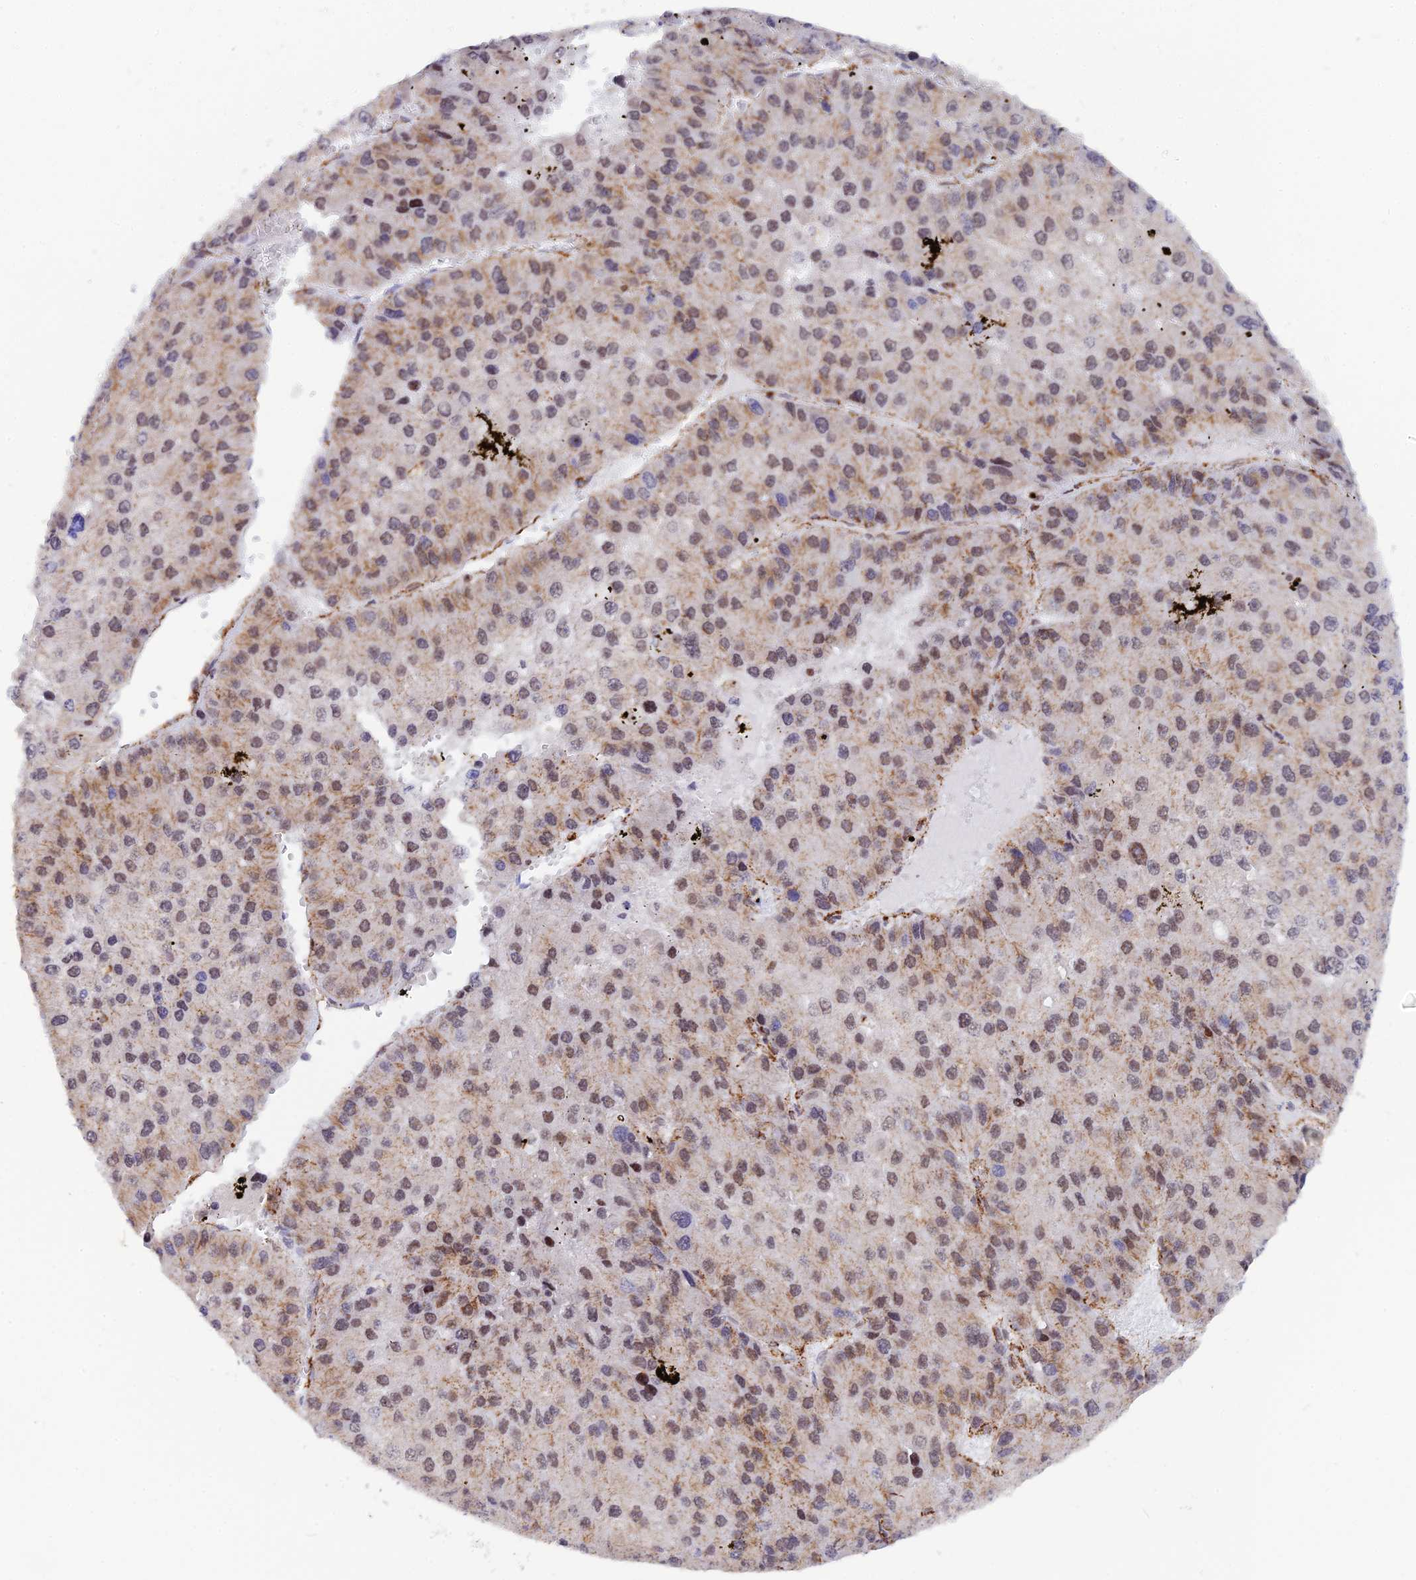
{"staining": {"intensity": "weak", "quantity": "25%-75%", "location": "nuclear"}, "tissue": "liver cancer", "cell_type": "Tumor cells", "image_type": "cancer", "snomed": [{"axis": "morphology", "description": "Carcinoma, Hepatocellular, NOS"}, {"axis": "topography", "description": "Liver"}], "caption": "Immunohistochemical staining of human liver hepatocellular carcinoma displays low levels of weak nuclear protein expression in about 25%-75% of tumor cells.", "gene": "VSTM2L", "patient": {"sex": "female", "age": 73}}